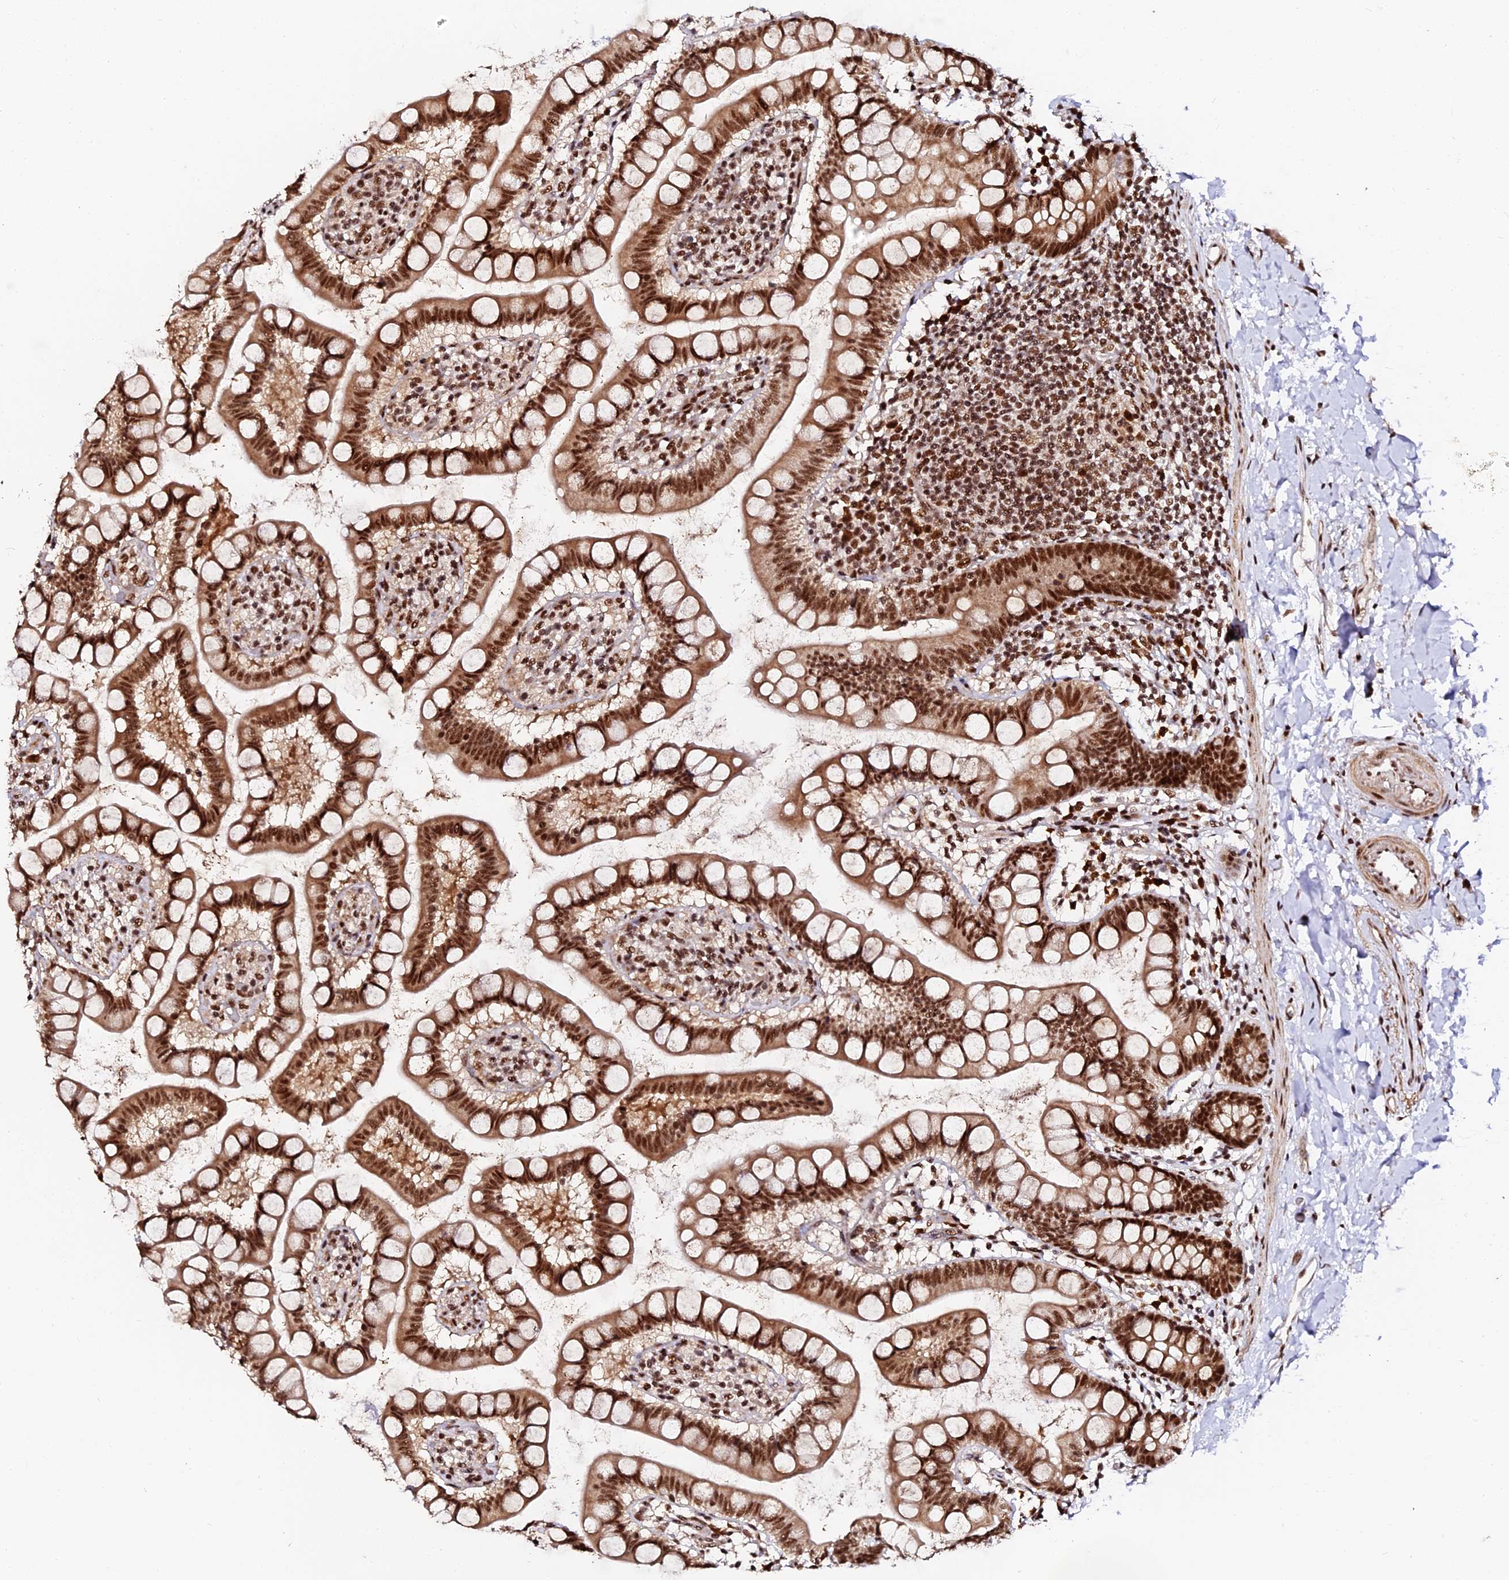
{"staining": {"intensity": "strong", "quantity": ">75%", "location": "cytoplasmic/membranous,nuclear"}, "tissue": "small intestine", "cell_type": "Glandular cells", "image_type": "normal", "snomed": [{"axis": "morphology", "description": "Normal tissue, NOS"}, {"axis": "topography", "description": "Small intestine"}], "caption": "Strong cytoplasmic/membranous,nuclear protein positivity is appreciated in approximately >75% of glandular cells in small intestine. Using DAB (brown) and hematoxylin (blue) stains, captured at high magnification using brightfield microscopy.", "gene": "MCRS1", "patient": {"sex": "female", "age": 84}}